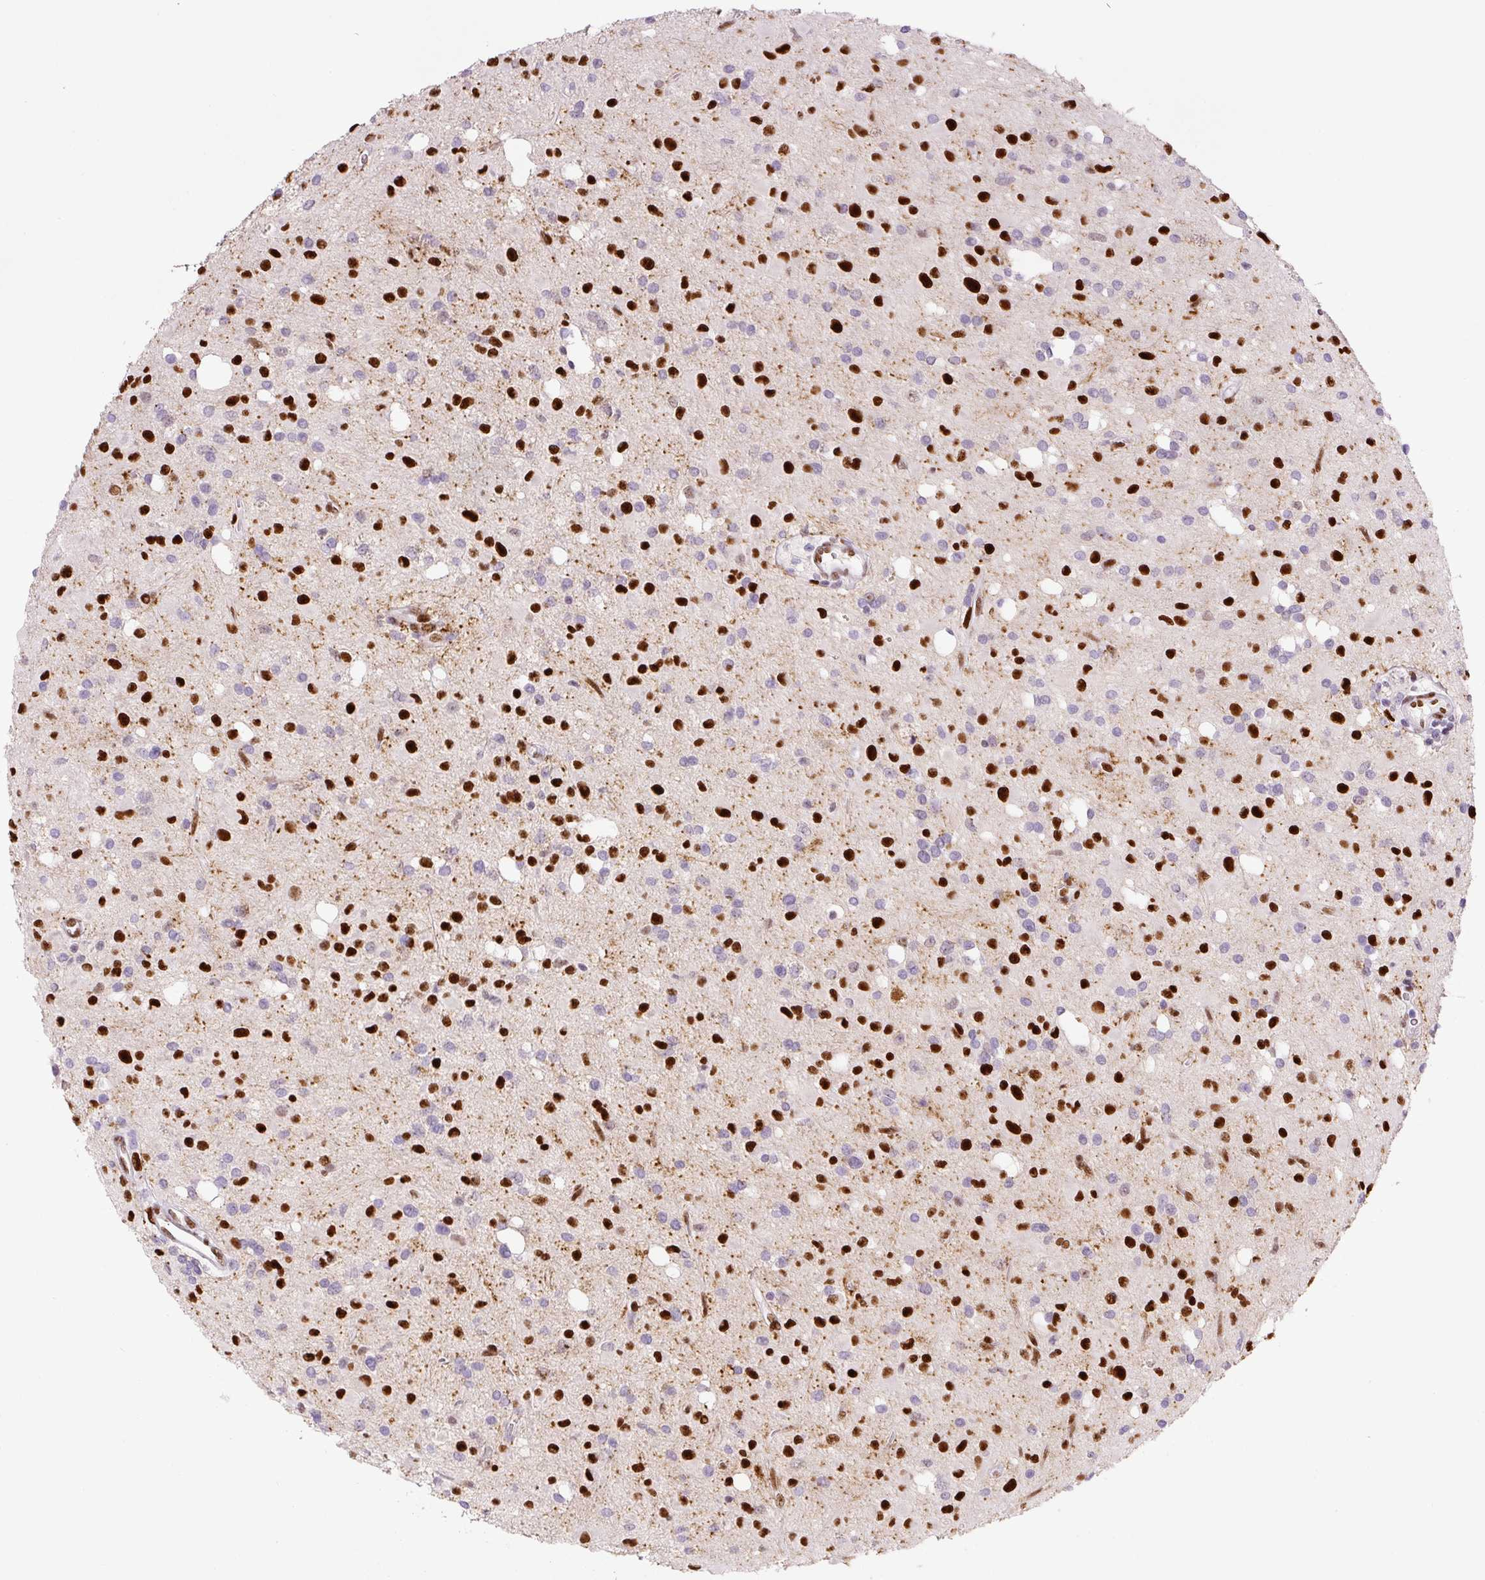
{"staining": {"intensity": "strong", "quantity": "25%-75%", "location": "nuclear"}, "tissue": "glioma", "cell_type": "Tumor cells", "image_type": "cancer", "snomed": [{"axis": "morphology", "description": "Glioma, malignant, Low grade"}, {"axis": "topography", "description": "Brain"}], "caption": "Immunohistochemical staining of human glioma demonstrates high levels of strong nuclear protein positivity in about 25%-75% of tumor cells.", "gene": "ZEB1", "patient": {"sex": "female", "age": 33}}